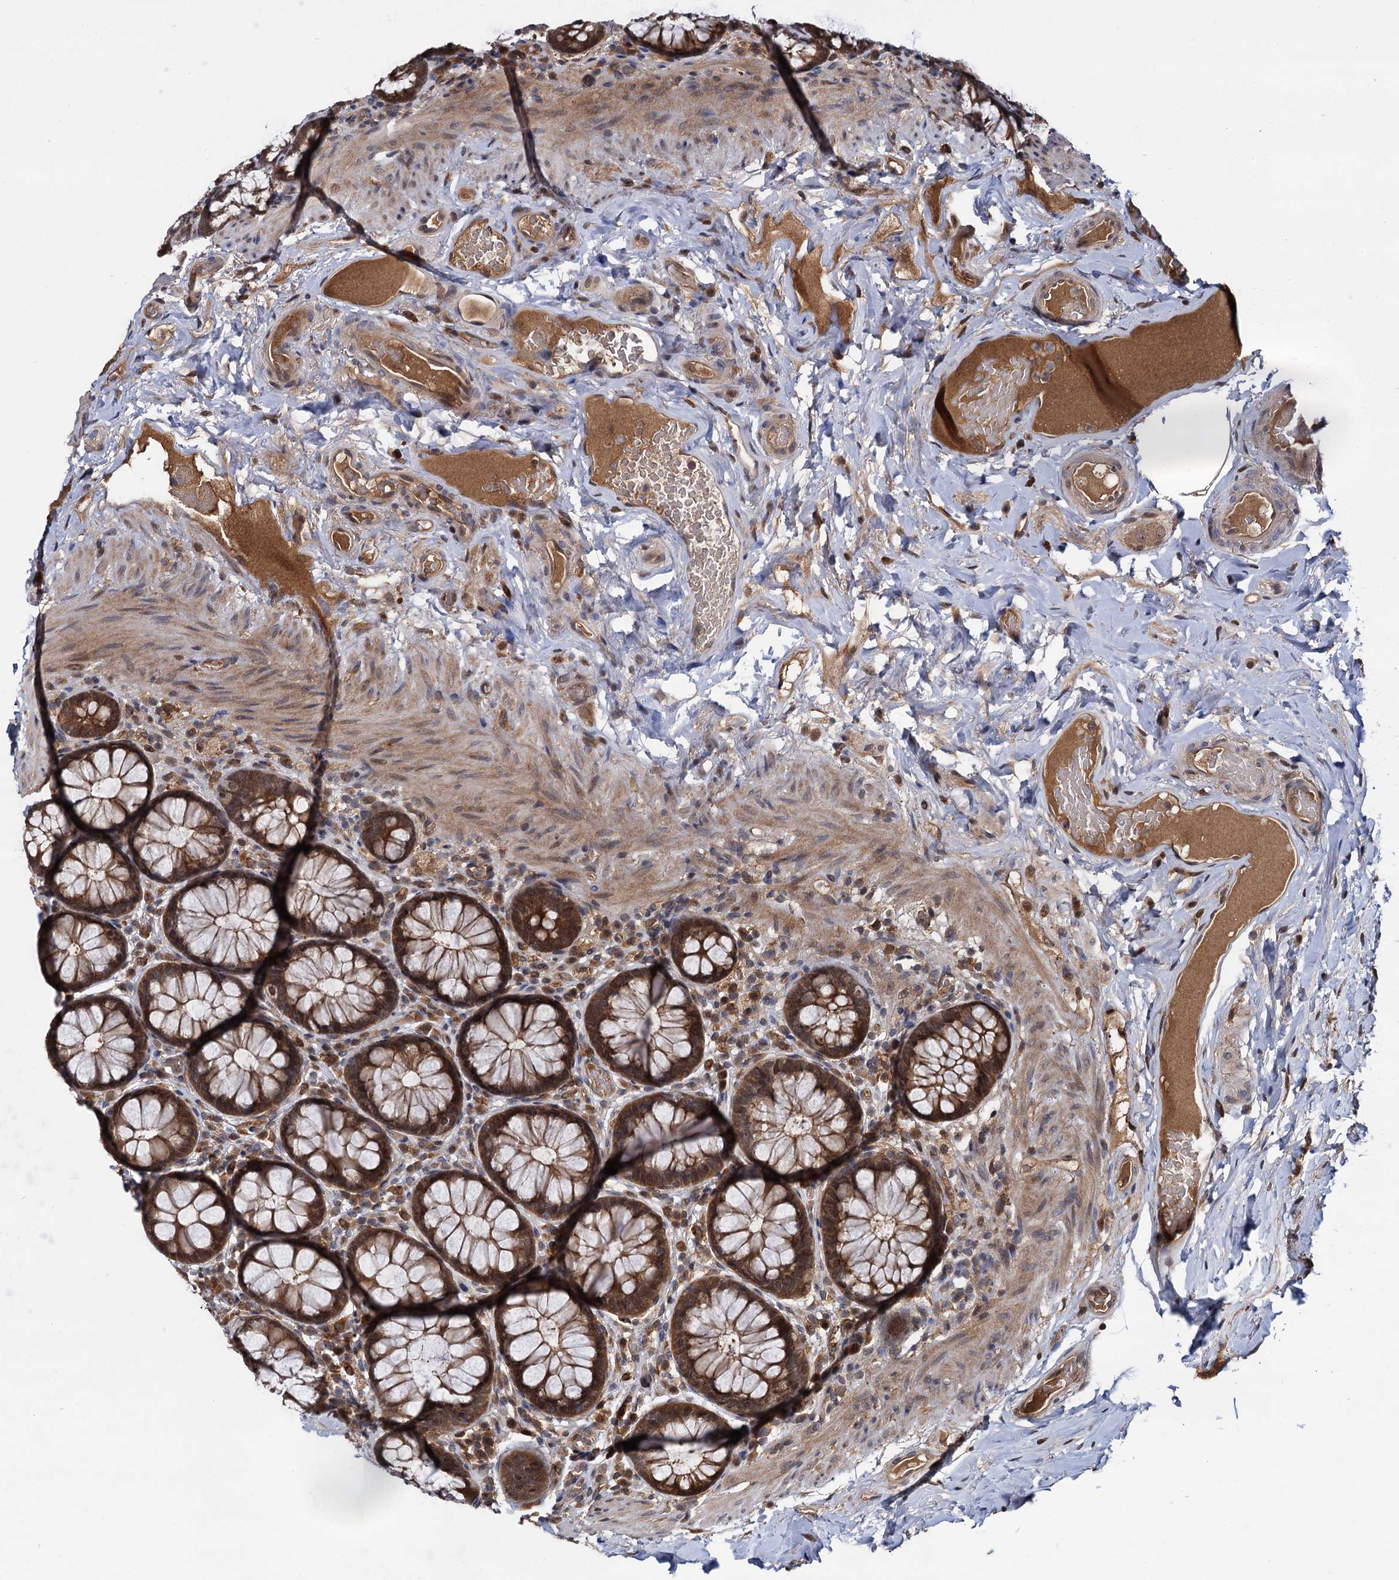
{"staining": {"intensity": "moderate", "quantity": ">75%", "location": "cytoplasmic/membranous,nuclear"}, "tissue": "rectum", "cell_type": "Glandular cells", "image_type": "normal", "snomed": [{"axis": "morphology", "description": "Normal tissue, NOS"}, {"axis": "topography", "description": "Rectum"}], "caption": "Rectum stained with a brown dye demonstrates moderate cytoplasmic/membranous,nuclear positive positivity in approximately >75% of glandular cells.", "gene": "SELENOP", "patient": {"sex": "male", "age": 83}}